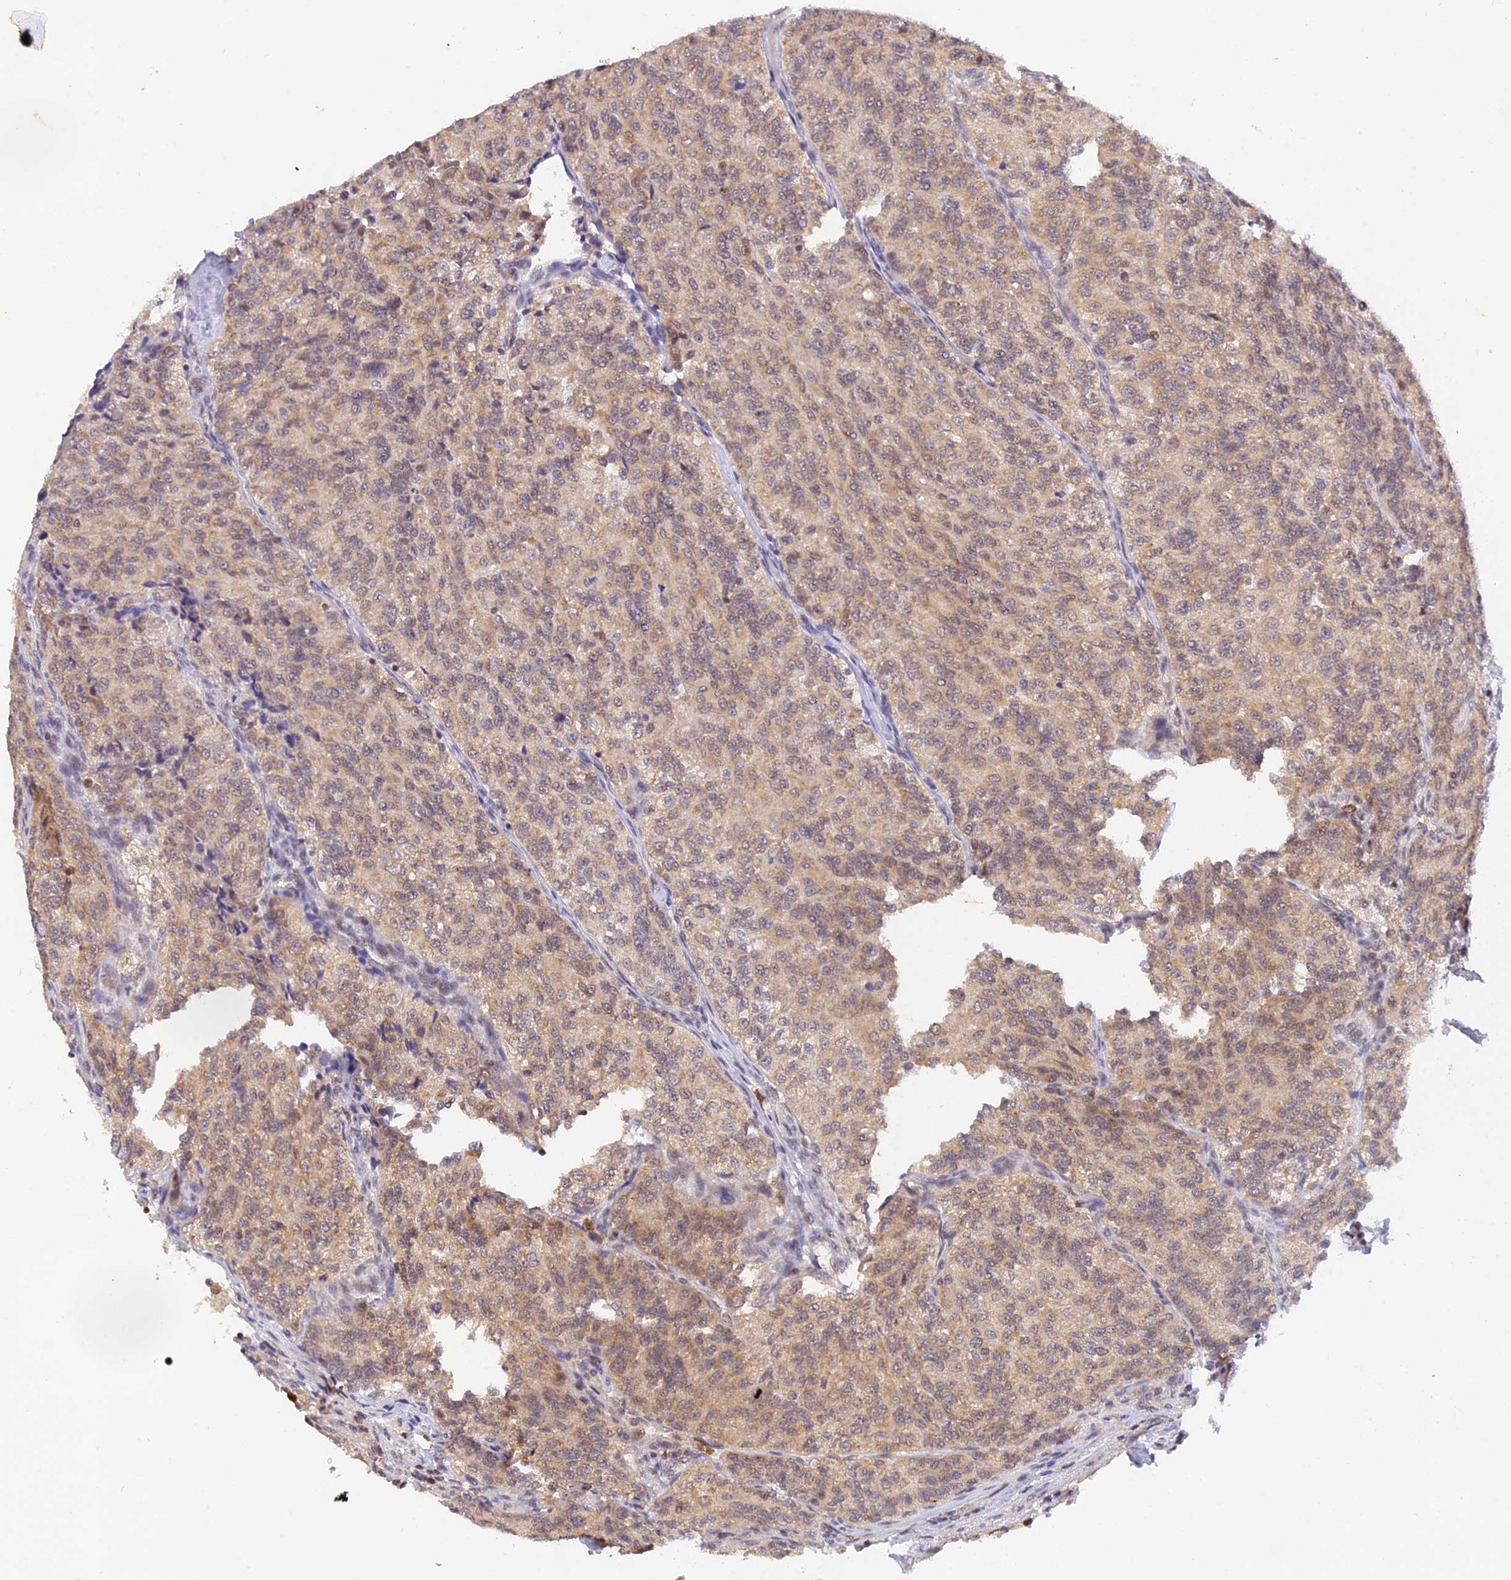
{"staining": {"intensity": "weak", "quantity": ">75%", "location": "cytoplasmic/membranous"}, "tissue": "renal cancer", "cell_type": "Tumor cells", "image_type": "cancer", "snomed": [{"axis": "morphology", "description": "Adenocarcinoma, NOS"}, {"axis": "topography", "description": "Kidney"}], "caption": "Immunohistochemistry (DAB (3,3'-diaminobenzidine)) staining of human renal cancer shows weak cytoplasmic/membranous protein positivity in about >75% of tumor cells. (IHC, brightfield microscopy, high magnification).", "gene": "PEX16", "patient": {"sex": "female", "age": 63}}